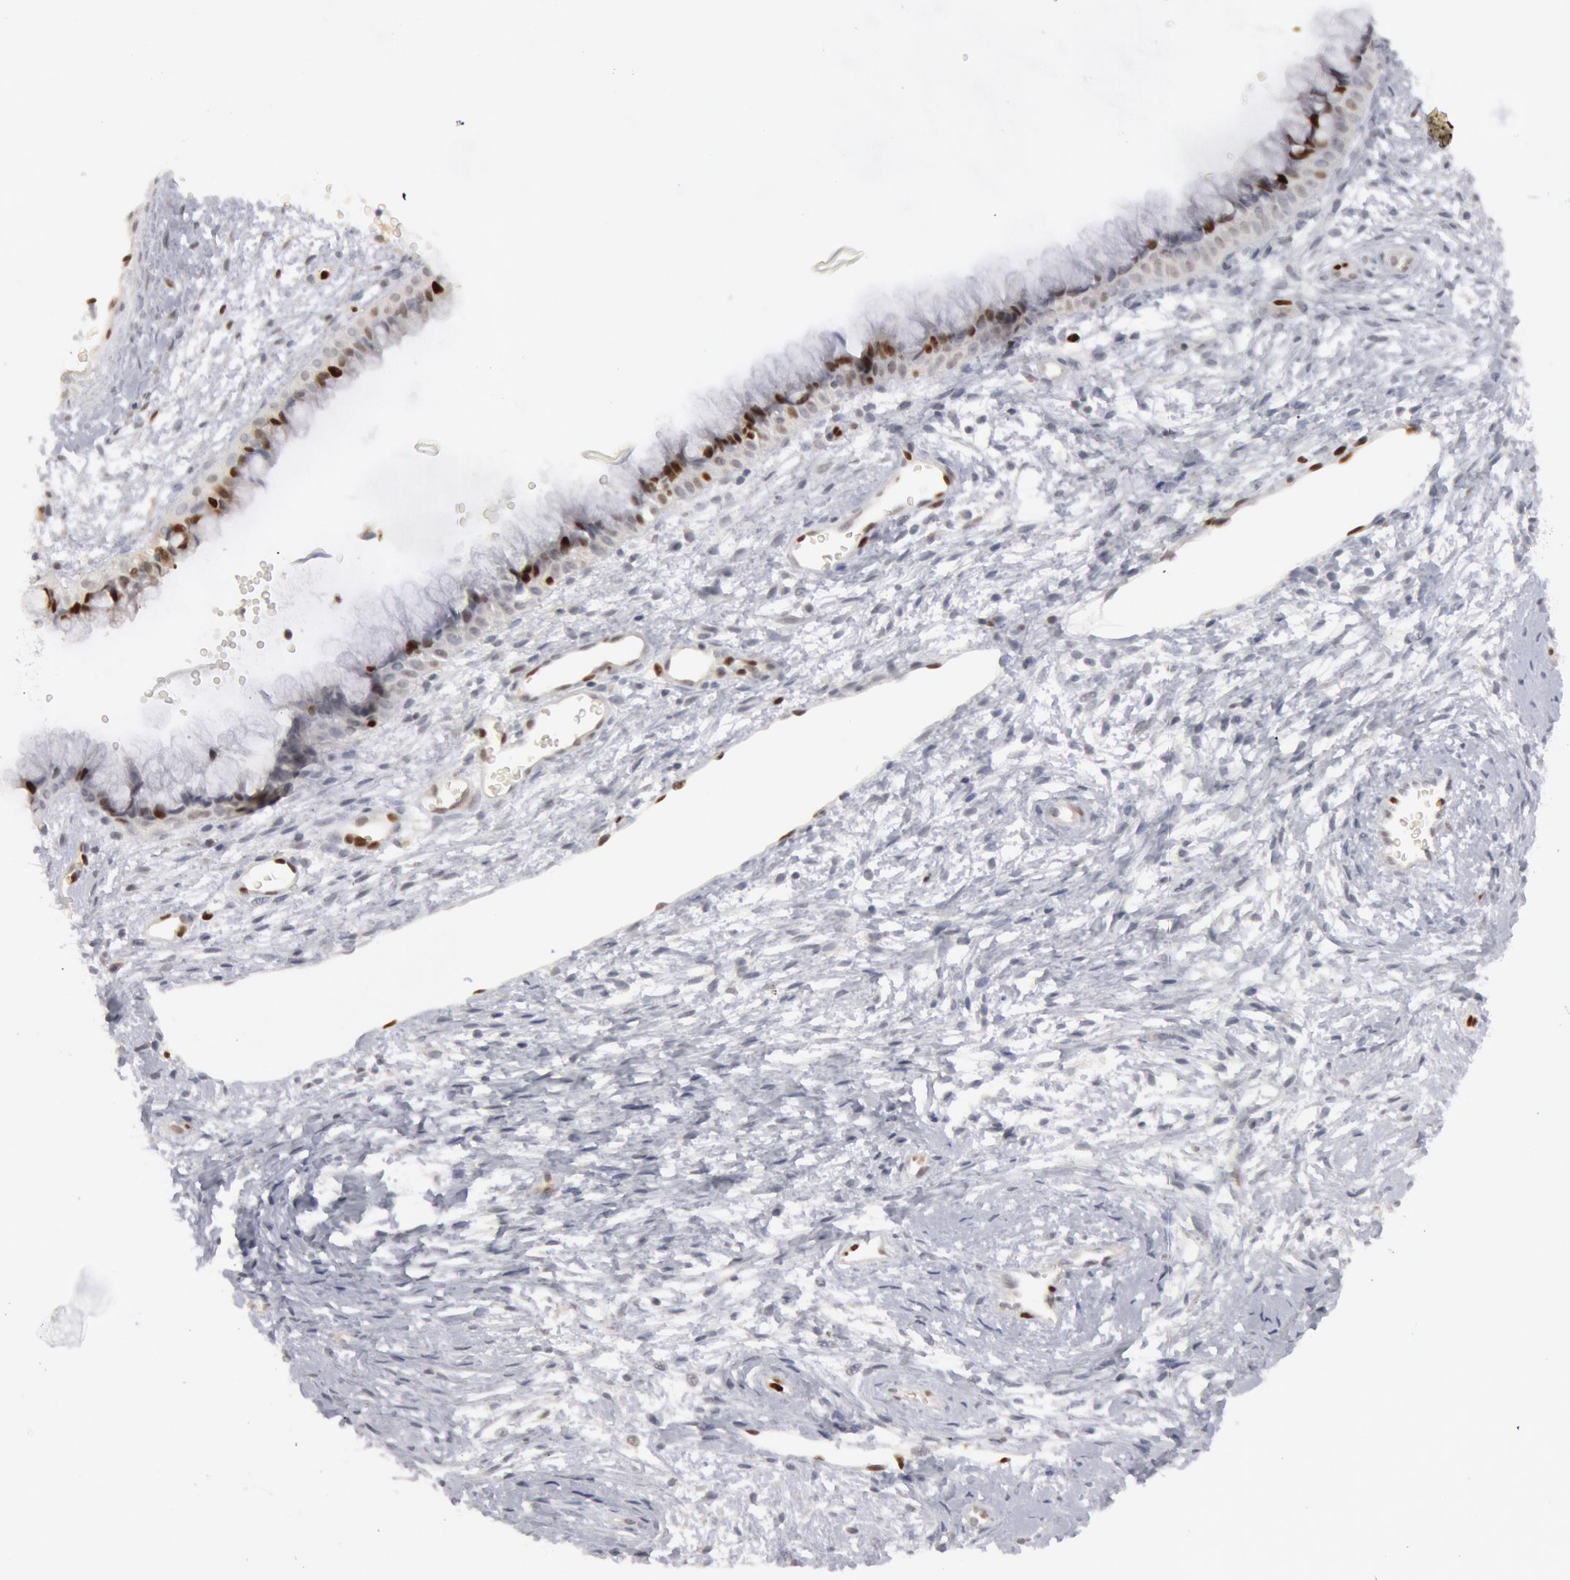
{"staining": {"intensity": "strong", "quantity": "25%-75%", "location": "nuclear"}, "tissue": "cervix", "cell_type": "Glandular cells", "image_type": "normal", "snomed": [{"axis": "morphology", "description": "Normal tissue, NOS"}, {"axis": "topography", "description": "Cervix"}], "caption": "Protein staining of unremarkable cervix demonstrates strong nuclear positivity in approximately 25%-75% of glandular cells. The staining is performed using DAB brown chromogen to label protein expression. The nuclei are counter-stained blue using hematoxylin.", "gene": "WDHD1", "patient": {"sex": "female", "age": 39}}